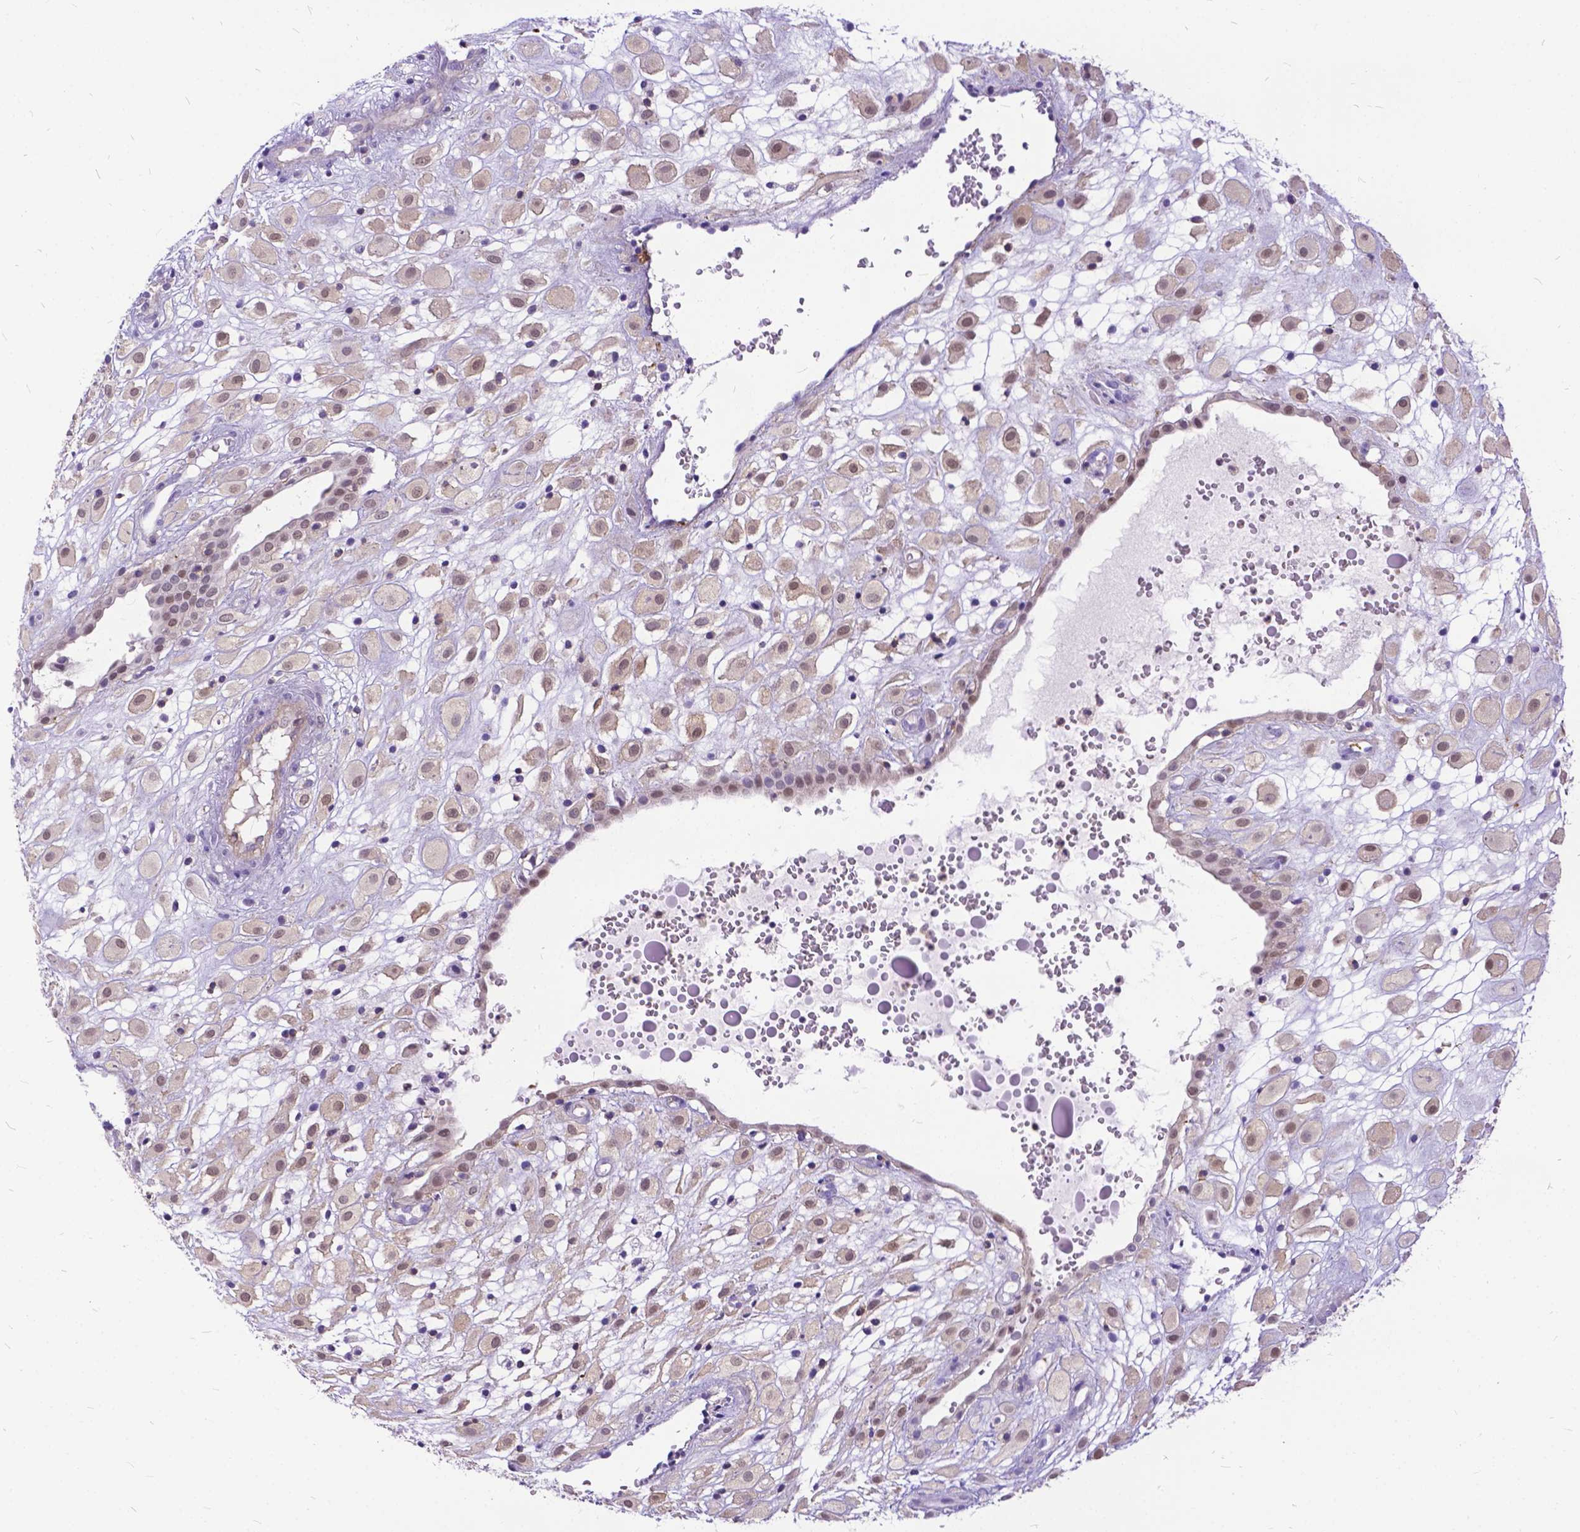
{"staining": {"intensity": "weak", "quantity": ">75%", "location": "cytoplasmic/membranous,nuclear"}, "tissue": "placenta", "cell_type": "Decidual cells", "image_type": "normal", "snomed": [{"axis": "morphology", "description": "Normal tissue, NOS"}, {"axis": "topography", "description": "Placenta"}], "caption": "IHC staining of benign placenta, which displays low levels of weak cytoplasmic/membranous,nuclear positivity in approximately >75% of decidual cells indicating weak cytoplasmic/membranous,nuclear protein expression. The staining was performed using DAB (brown) for protein detection and nuclei were counterstained in hematoxylin (blue).", "gene": "TMEM169", "patient": {"sex": "female", "age": 24}}